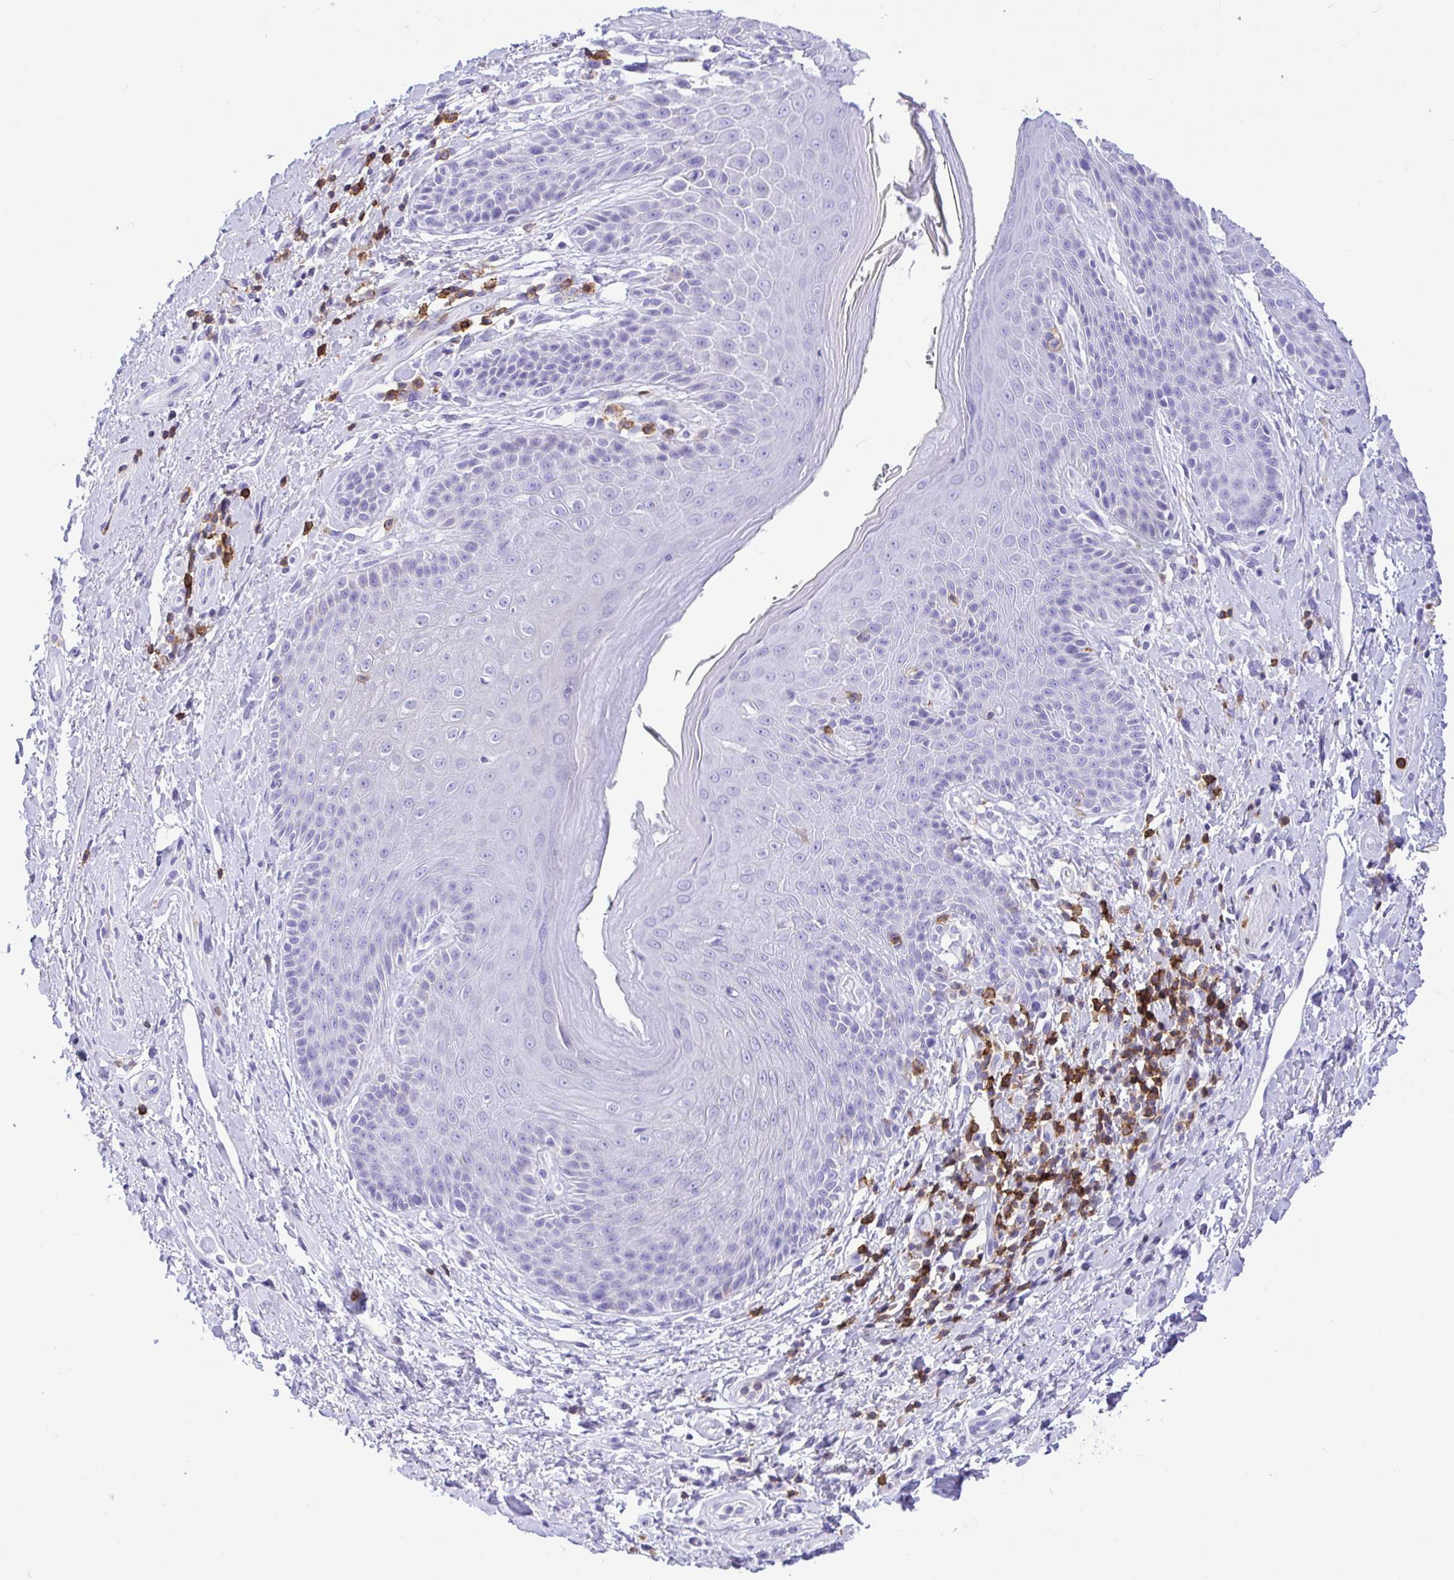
{"staining": {"intensity": "moderate", "quantity": "<25%", "location": "cytoplasmic/membranous"}, "tissue": "skin", "cell_type": "Epidermal cells", "image_type": "normal", "snomed": [{"axis": "morphology", "description": "Normal tissue, NOS"}, {"axis": "topography", "description": "Anal"}, {"axis": "topography", "description": "Peripheral nerve tissue"}], "caption": "A brown stain shows moderate cytoplasmic/membranous staining of a protein in epidermal cells of normal human skin.", "gene": "CD5", "patient": {"sex": "male", "age": 51}}